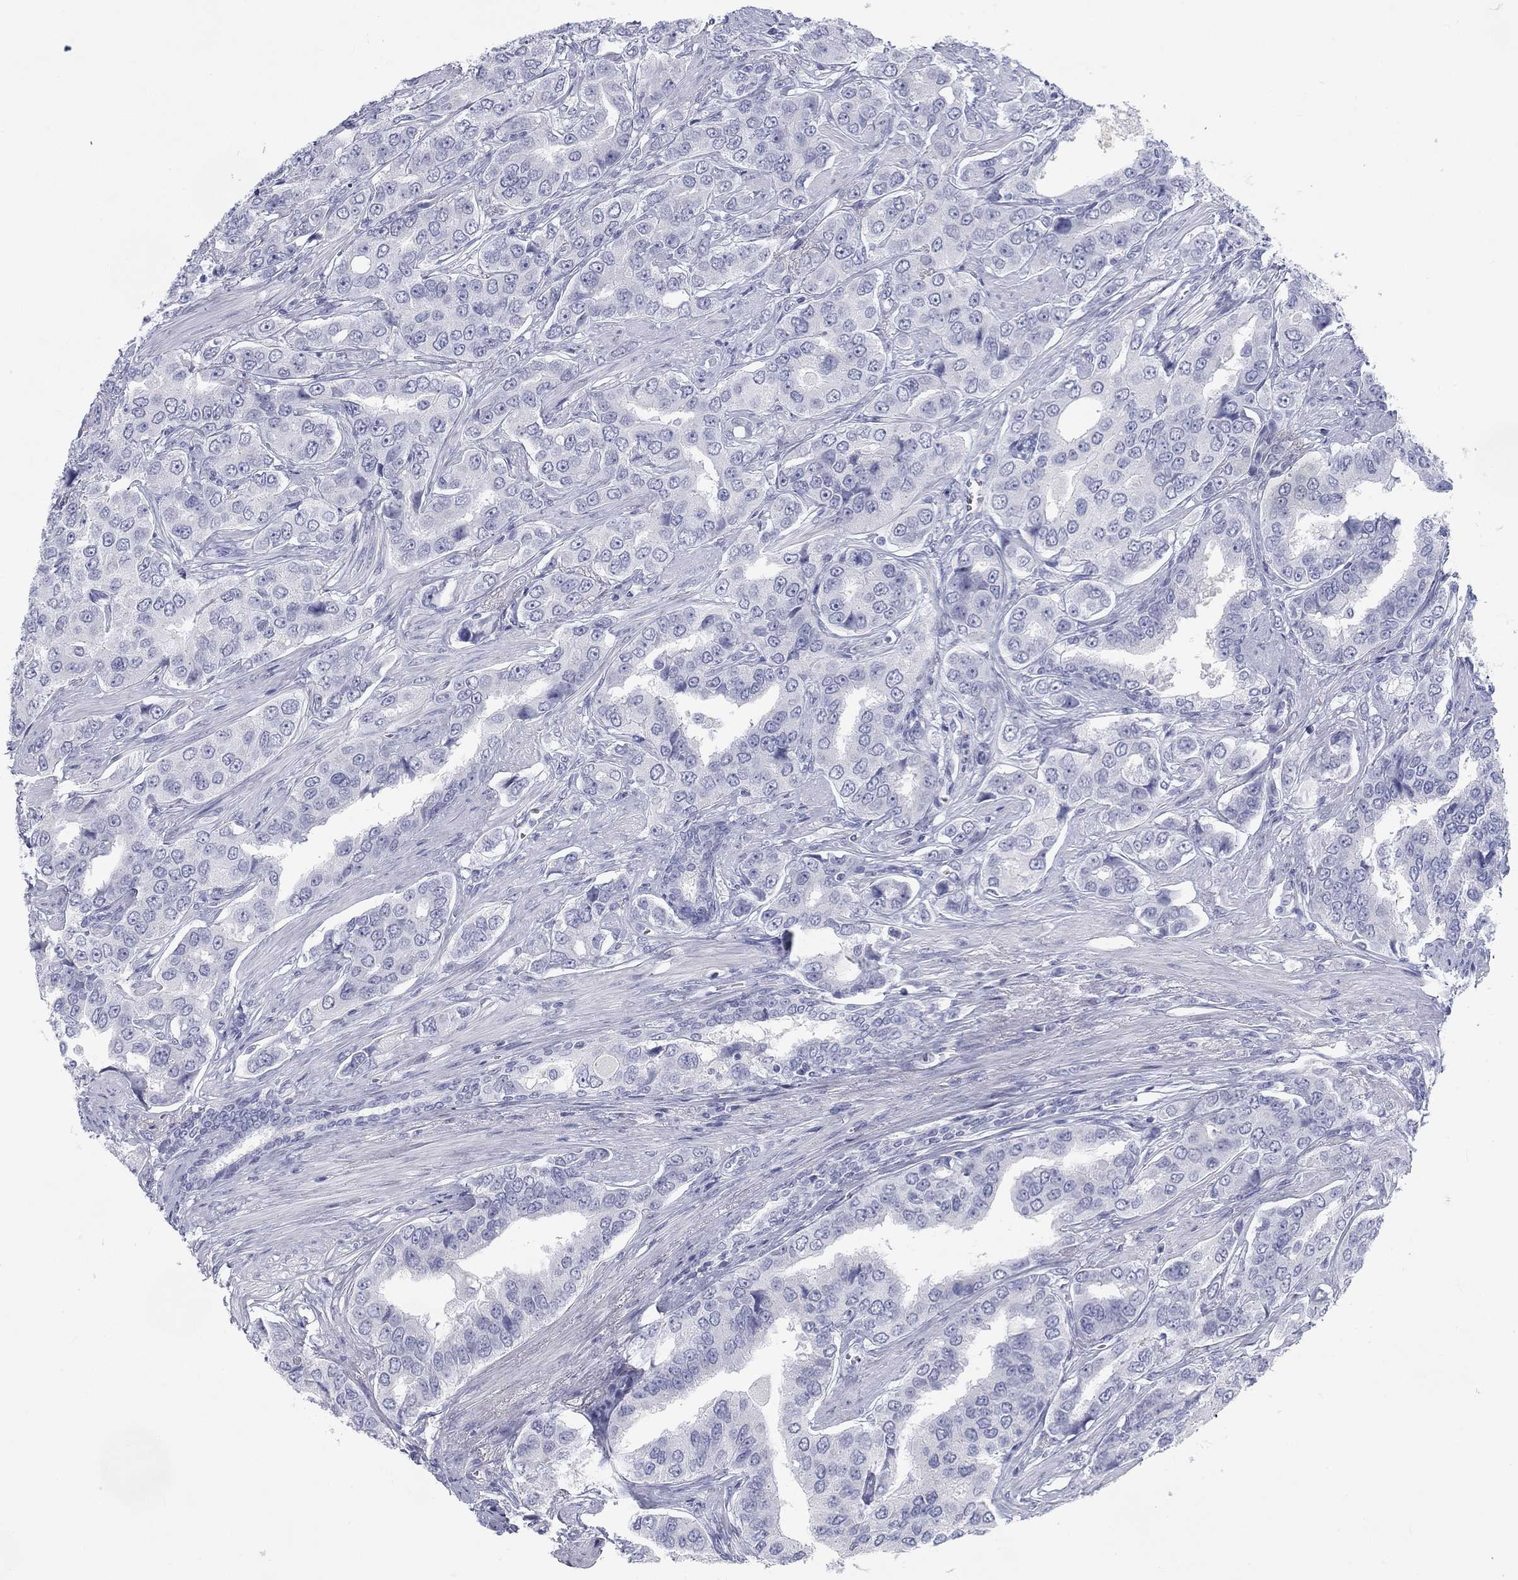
{"staining": {"intensity": "negative", "quantity": "none", "location": "none"}, "tissue": "prostate cancer", "cell_type": "Tumor cells", "image_type": "cancer", "snomed": [{"axis": "morphology", "description": "Adenocarcinoma, NOS"}, {"axis": "topography", "description": "Prostate and seminal vesicle, NOS"}, {"axis": "topography", "description": "Prostate"}], "caption": "The photomicrograph shows no significant expression in tumor cells of prostate cancer.", "gene": "CALB1", "patient": {"sex": "male", "age": 69}}